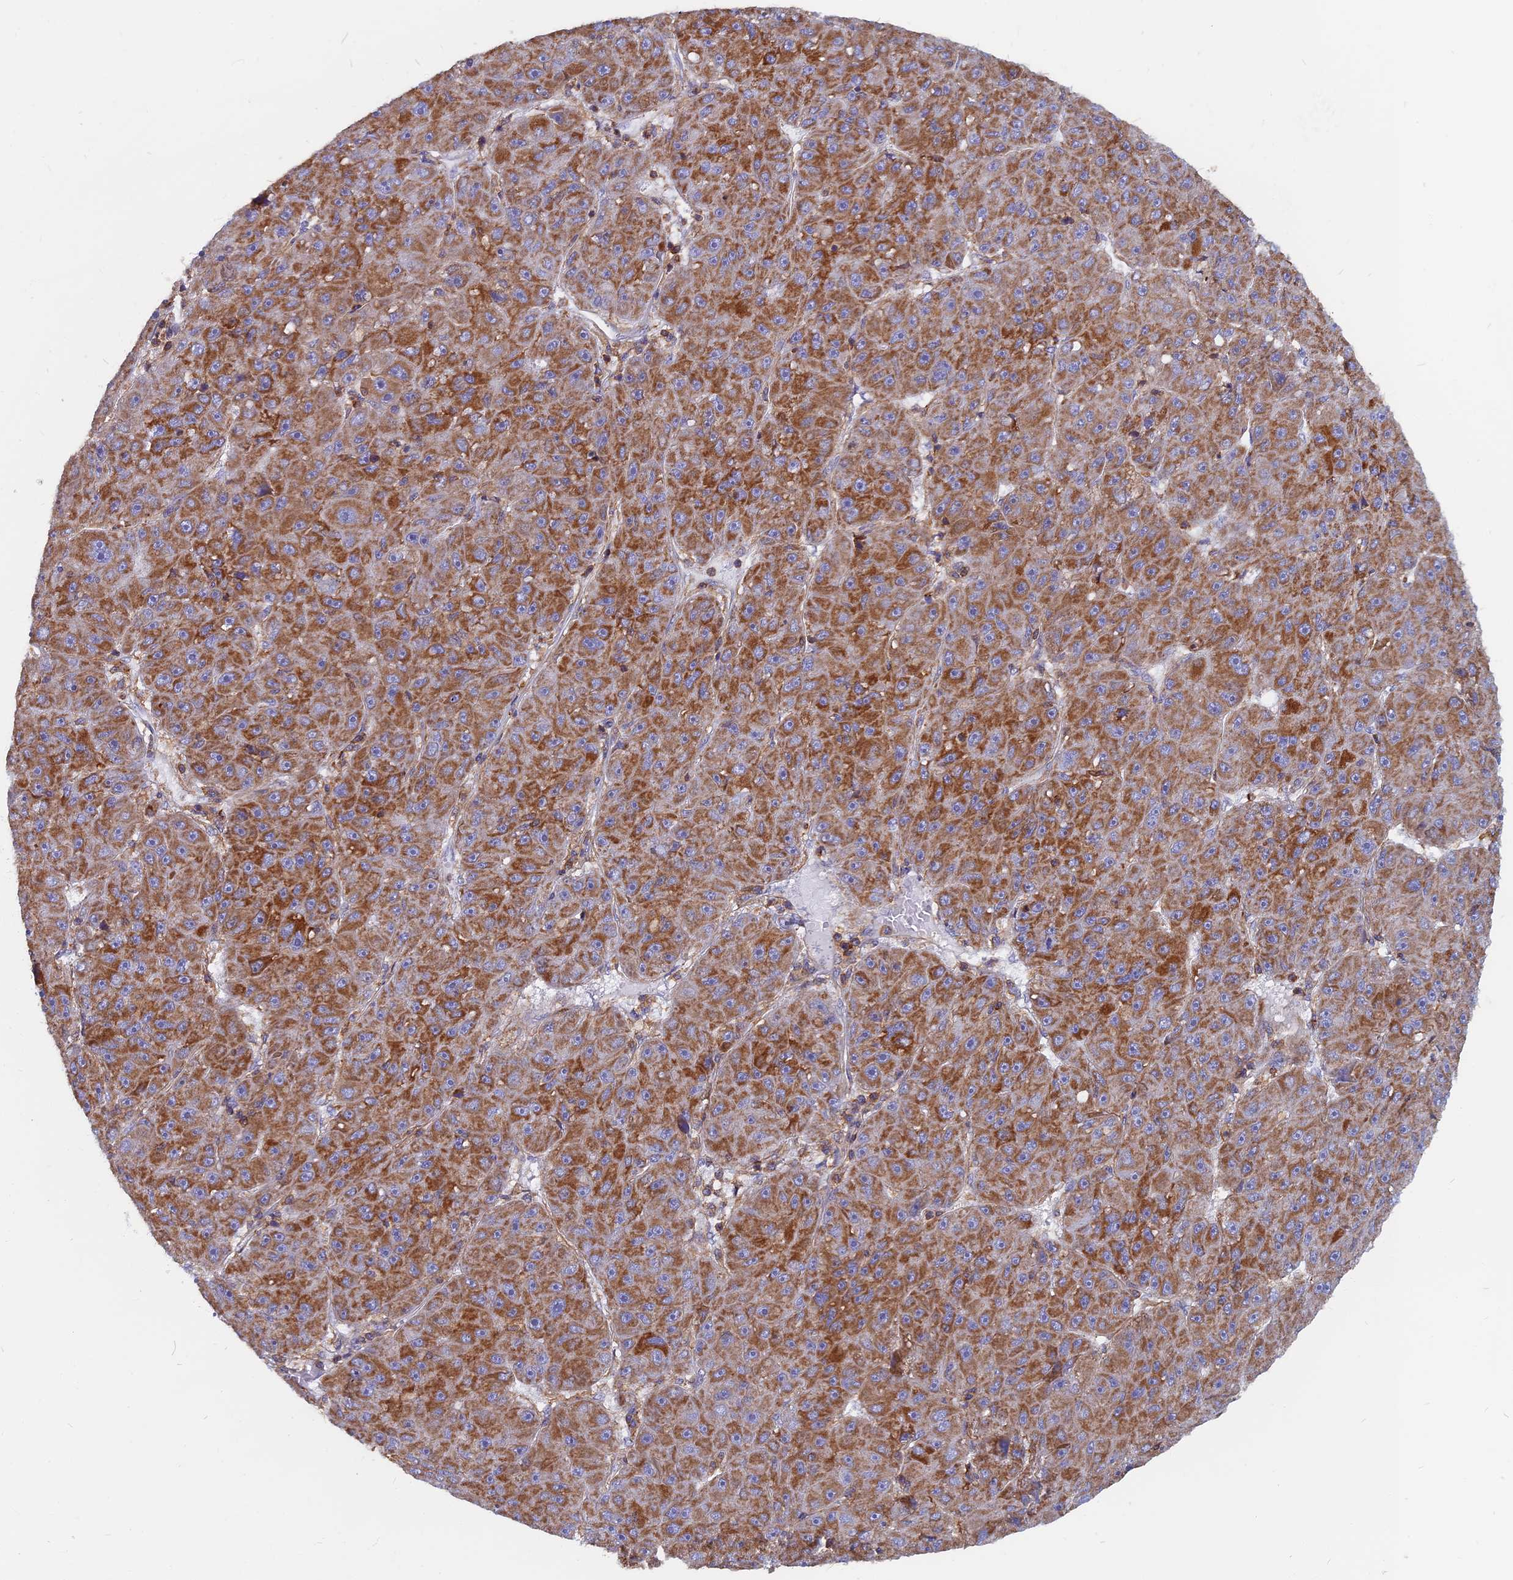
{"staining": {"intensity": "moderate", "quantity": ">75%", "location": "cytoplasmic/membranous"}, "tissue": "liver cancer", "cell_type": "Tumor cells", "image_type": "cancer", "snomed": [{"axis": "morphology", "description": "Carcinoma, Hepatocellular, NOS"}, {"axis": "topography", "description": "Liver"}], "caption": "Moderate cytoplasmic/membranous expression is present in about >75% of tumor cells in hepatocellular carcinoma (liver). (DAB = brown stain, brightfield microscopy at high magnification).", "gene": "HSD17B8", "patient": {"sex": "male", "age": 67}}